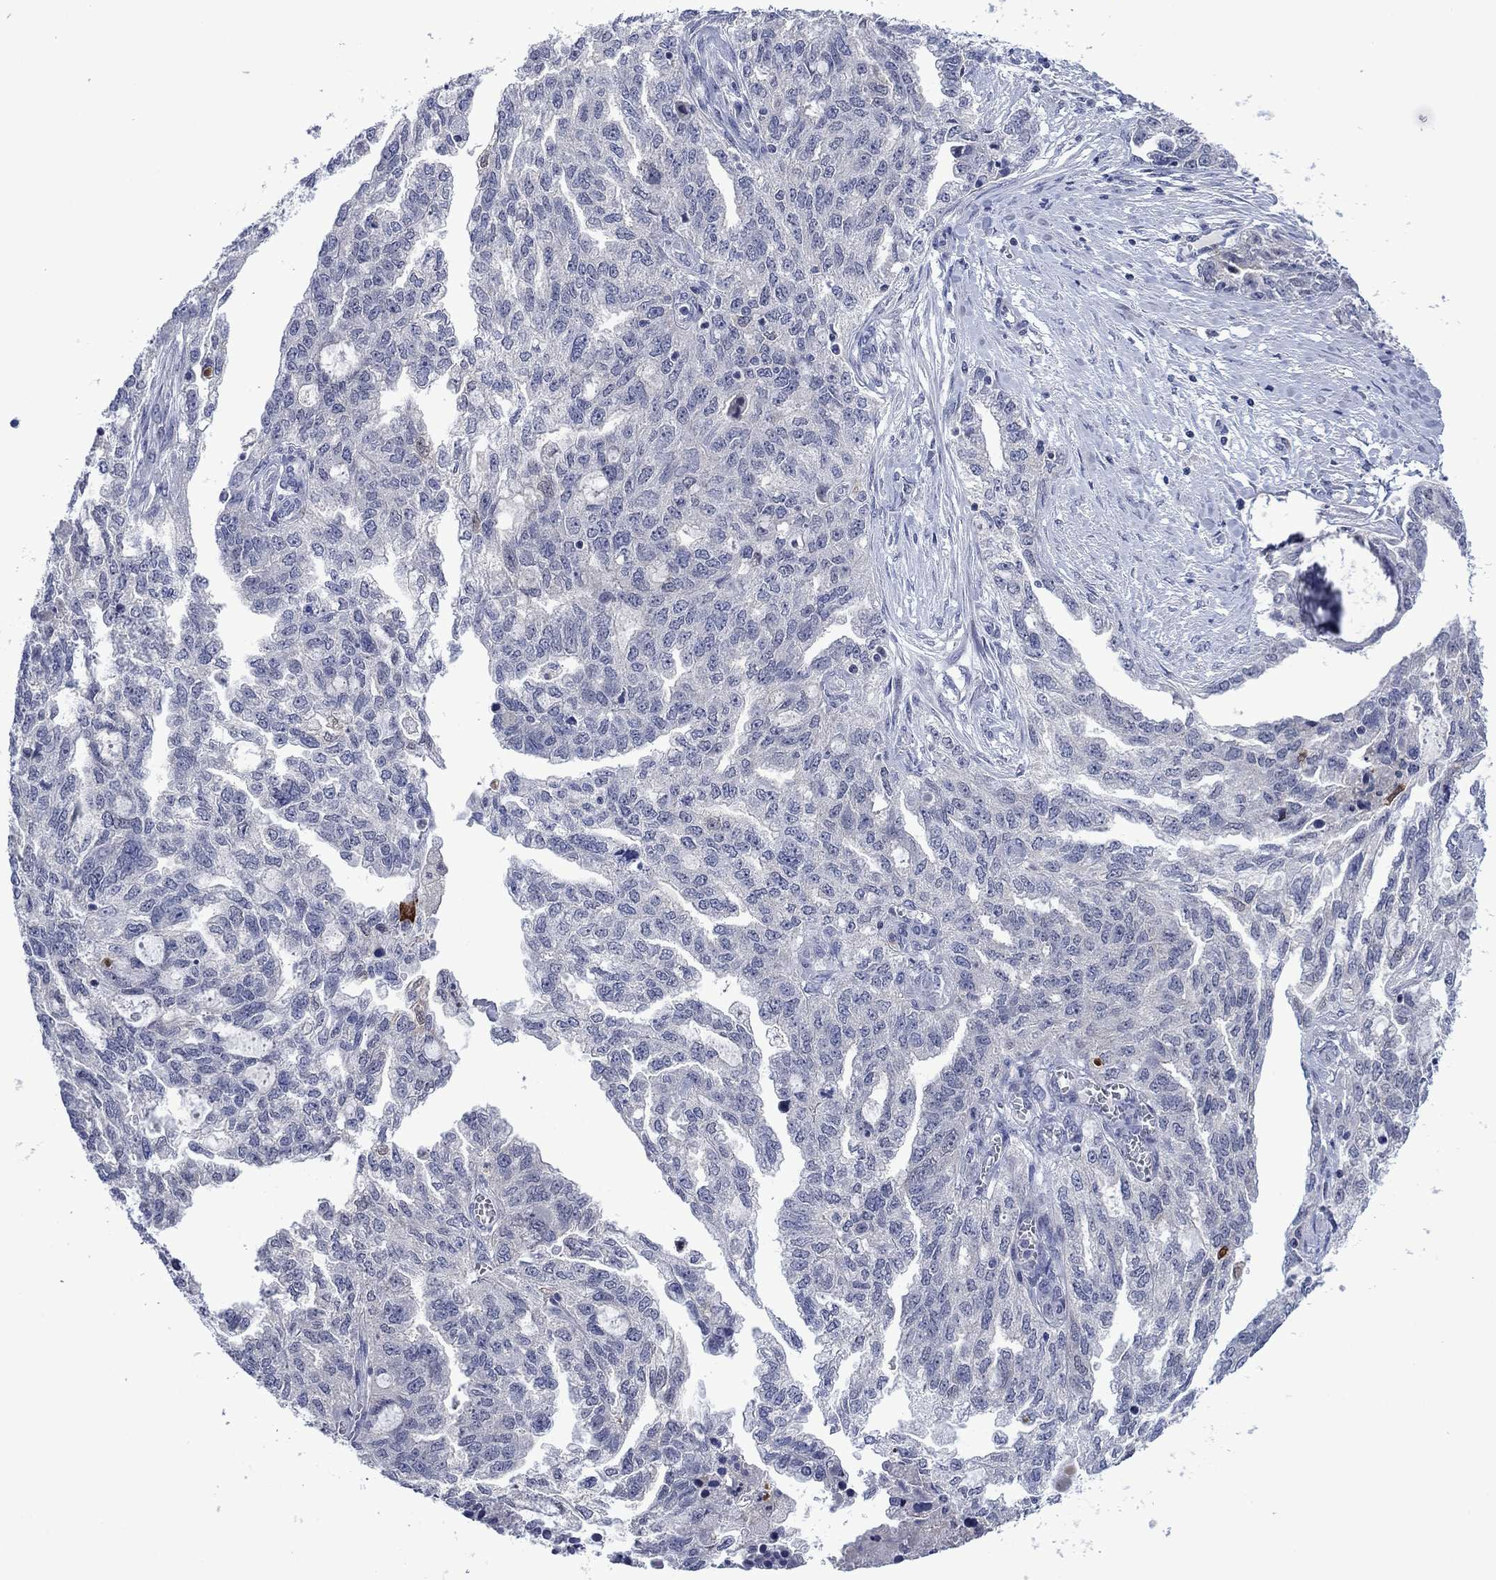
{"staining": {"intensity": "negative", "quantity": "none", "location": "none"}, "tissue": "ovarian cancer", "cell_type": "Tumor cells", "image_type": "cancer", "snomed": [{"axis": "morphology", "description": "Cystadenocarcinoma, serous, NOS"}, {"axis": "topography", "description": "Ovary"}], "caption": "A micrograph of ovarian cancer (serous cystadenocarcinoma) stained for a protein demonstrates no brown staining in tumor cells.", "gene": "AGL", "patient": {"sex": "female", "age": 51}}